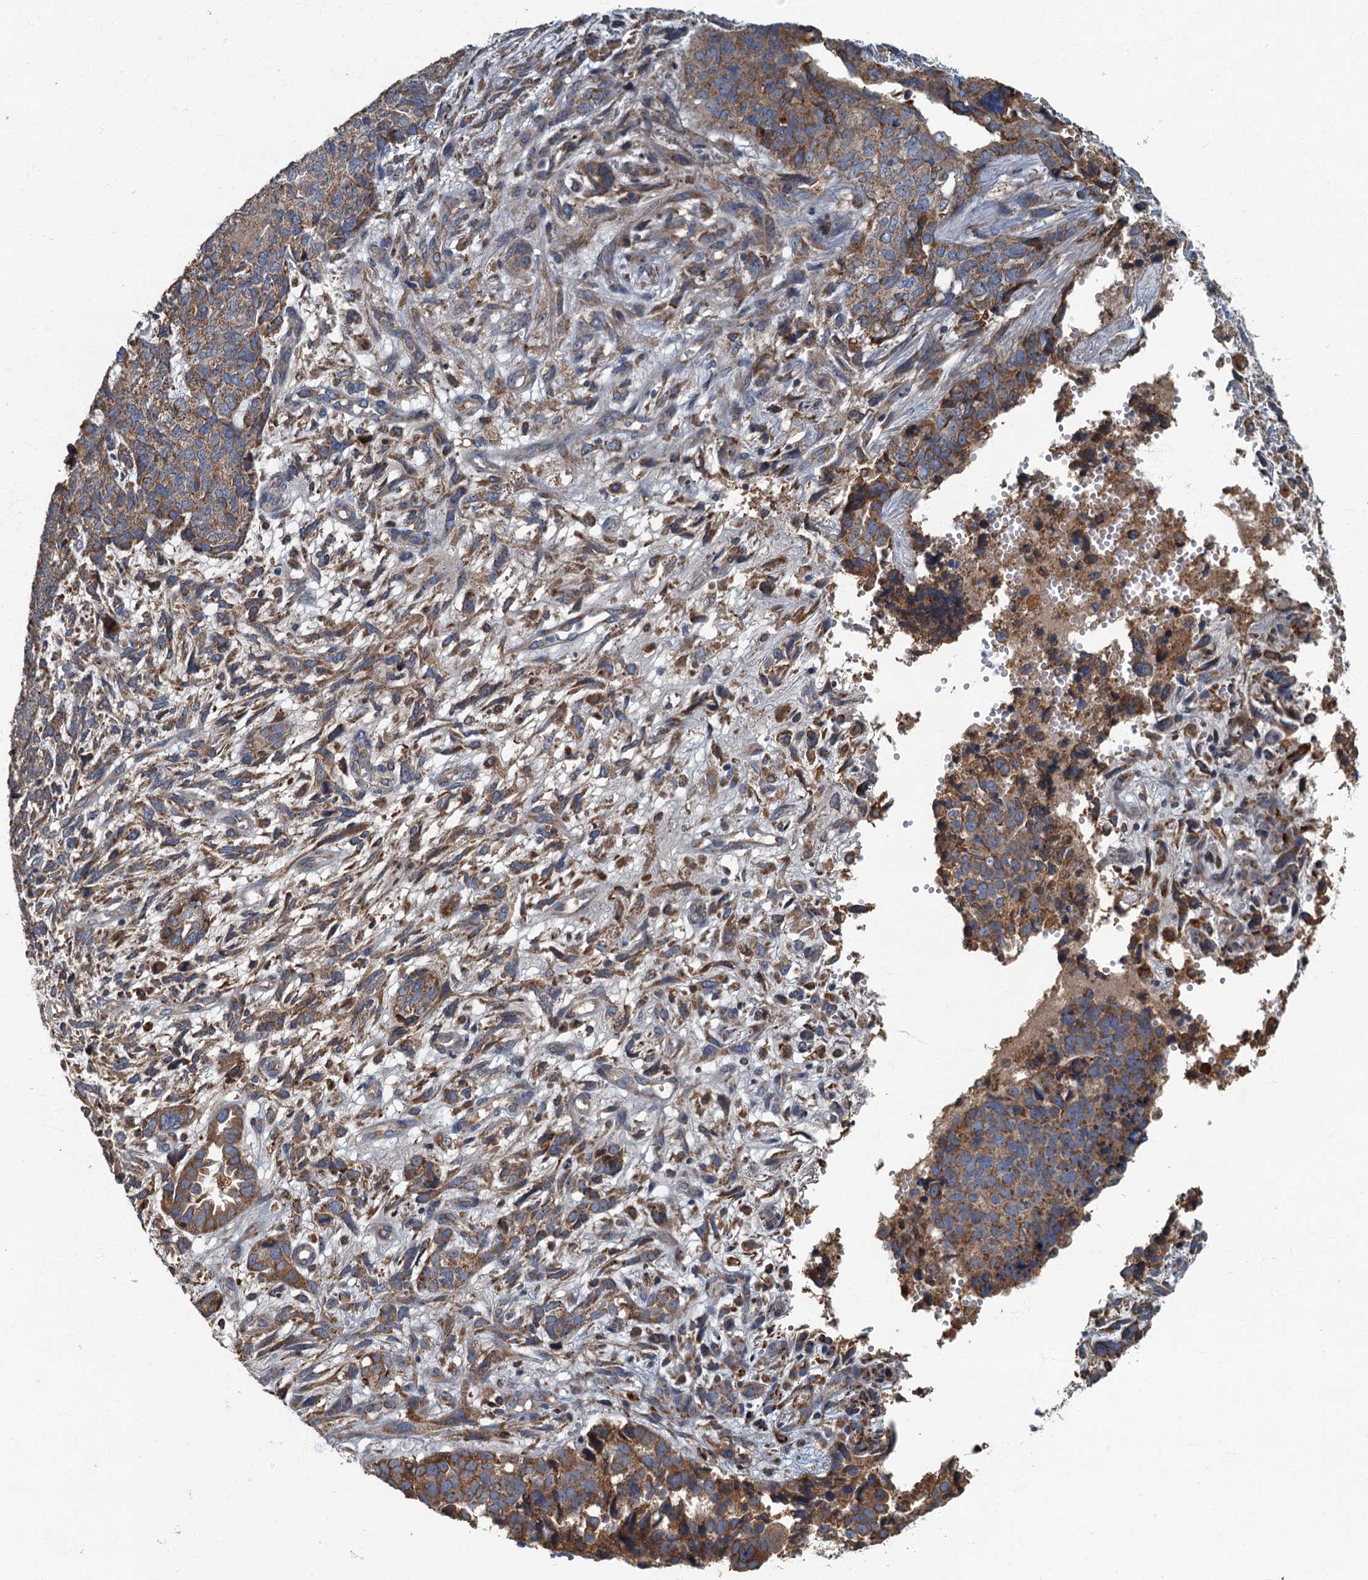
{"staining": {"intensity": "weak", "quantity": ">75%", "location": "cytoplasmic/membranous"}, "tissue": "cervical cancer", "cell_type": "Tumor cells", "image_type": "cancer", "snomed": [{"axis": "morphology", "description": "Squamous cell carcinoma, NOS"}, {"axis": "topography", "description": "Cervix"}], "caption": "IHC of squamous cell carcinoma (cervical) shows low levels of weak cytoplasmic/membranous positivity in about >75% of tumor cells.", "gene": "SPDYC", "patient": {"sex": "female", "age": 63}}